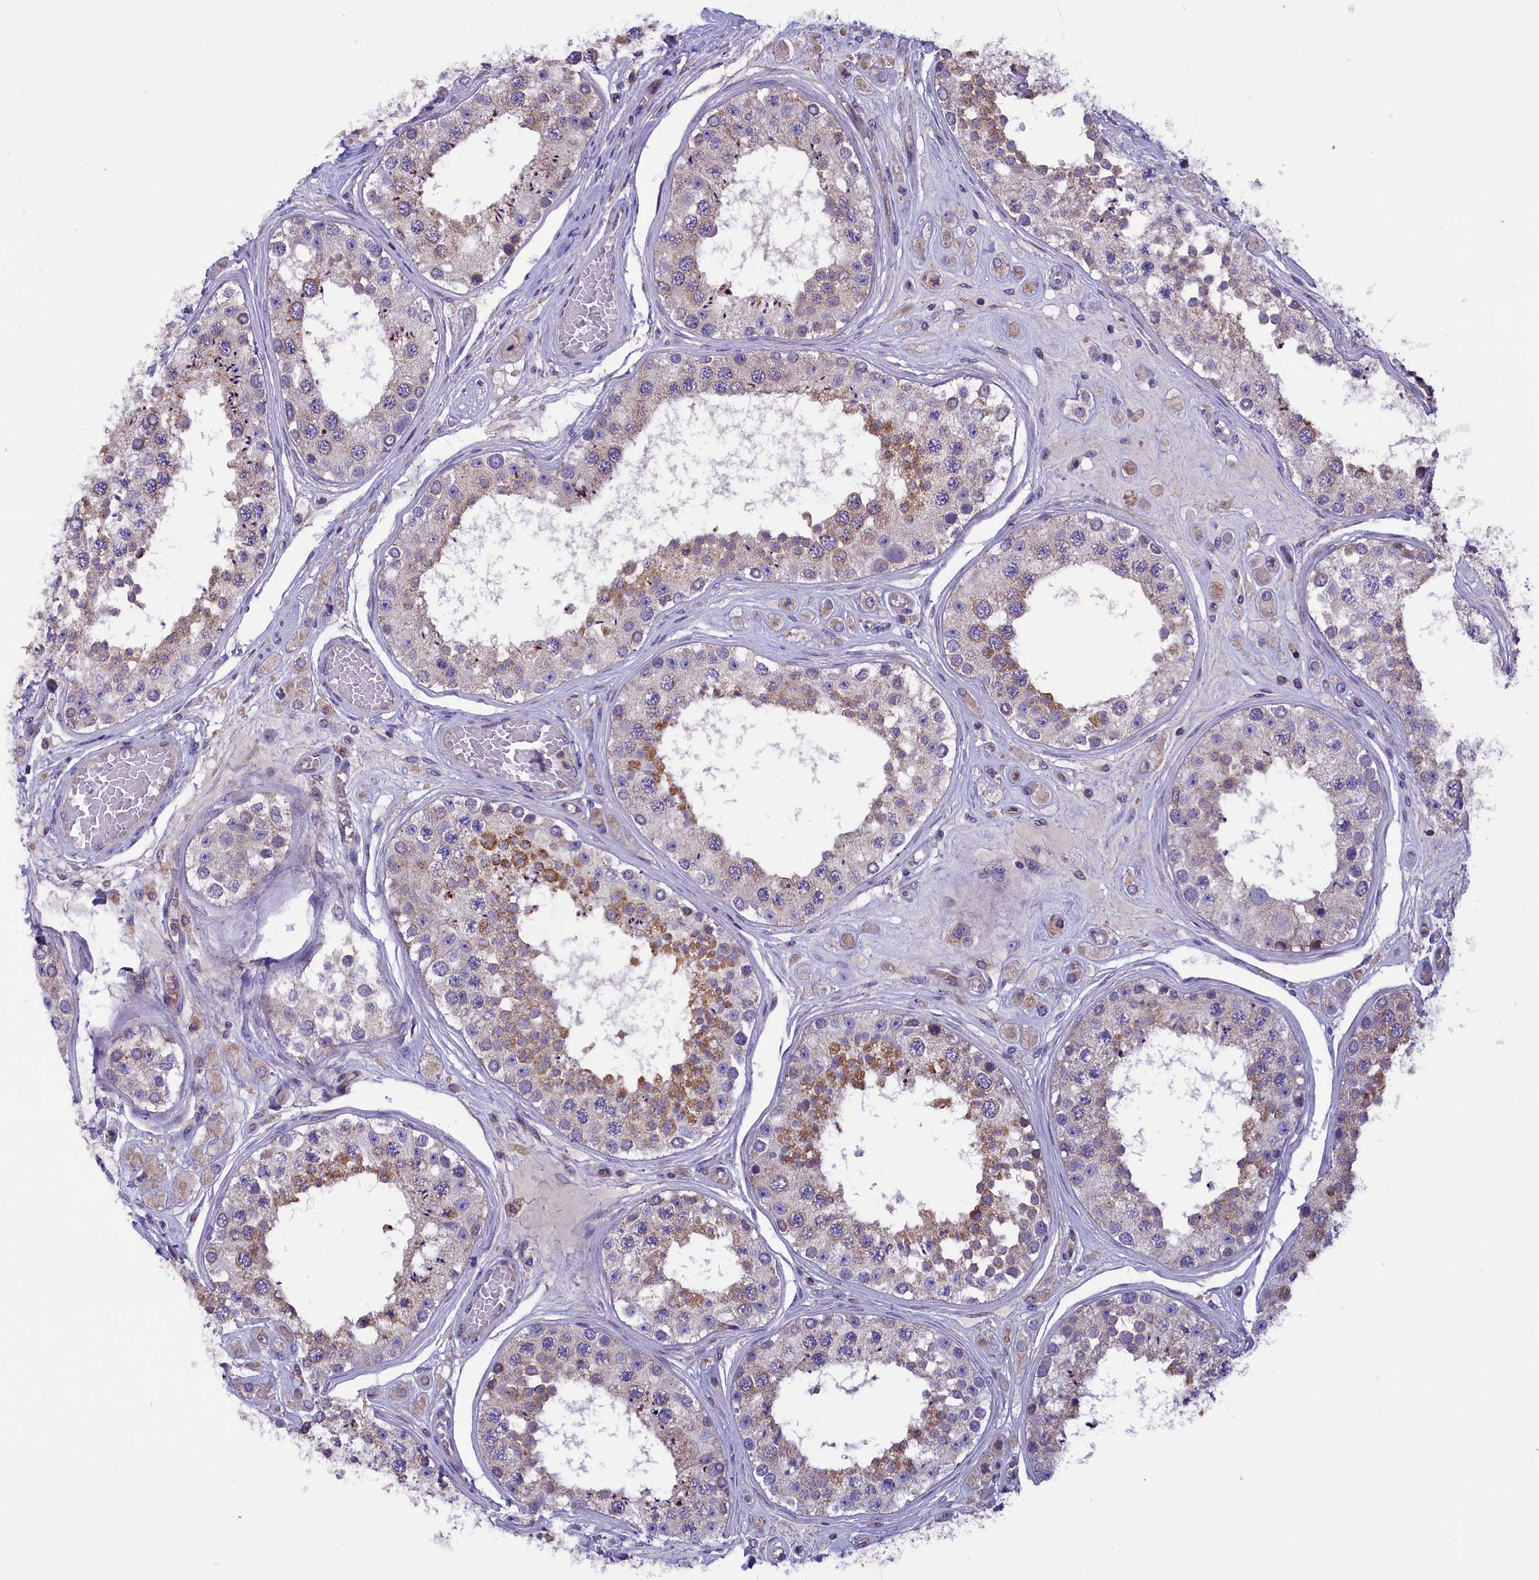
{"staining": {"intensity": "moderate", "quantity": "25%-75%", "location": "cytoplasmic/membranous"}, "tissue": "testis", "cell_type": "Cells in seminiferous ducts", "image_type": "normal", "snomed": [{"axis": "morphology", "description": "Normal tissue, NOS"}, {"axis": "topography", "description": "Testis"}], "caption": "Immunohistochemical staining of unremarkable human testis shows moderate cytoplasmic/membranous protein expression in approximately 25%-75% of cells in seminiferous ducts. The protein is shown in brown color, while the nuclei are stained blue.", "gene": "DNAJB9", "patient": {"sex": "male", "age": 25}}